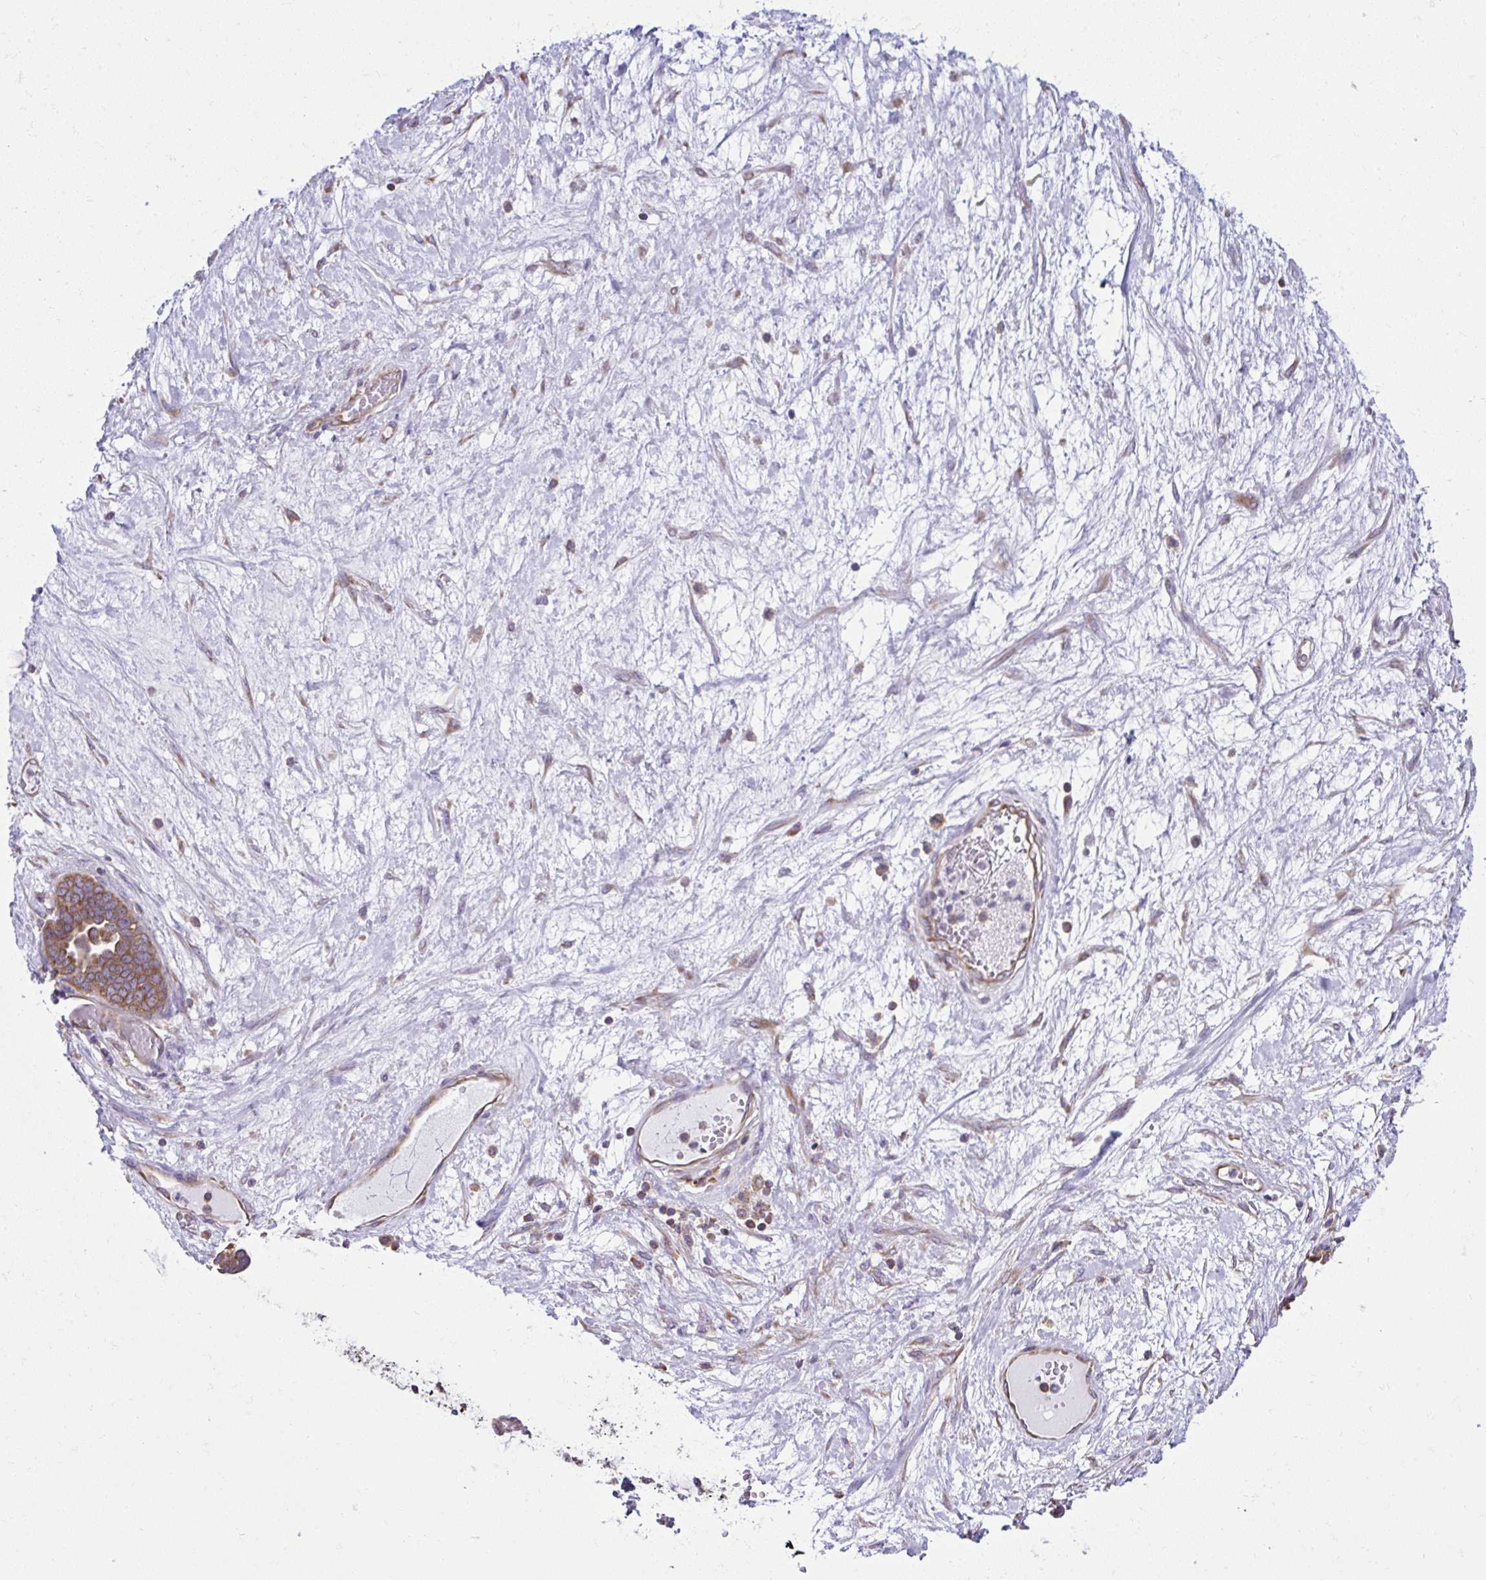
{"staining": {"intensity": "moderate", "quantity": ">75%", "location": "cytoplasmic/membranous"}, "tissue": "ovarian cancer", "cell_type": "Tumor cells", "image_type": "cancer", "snomed": [{"axis": "morphology", "description": "Cystadenocarcinoma, serous, NOS"}, {"axis": "topography", "description": "Ovary"}], "caption": "The immunohistochemical stain highlights moderate cytoplasmic/membranous expression in tumor cells of ovarian serous cystadenocarcinoma tissue.", "gene": "RPS7", "patient": {"sex": "female", "age": 54}}